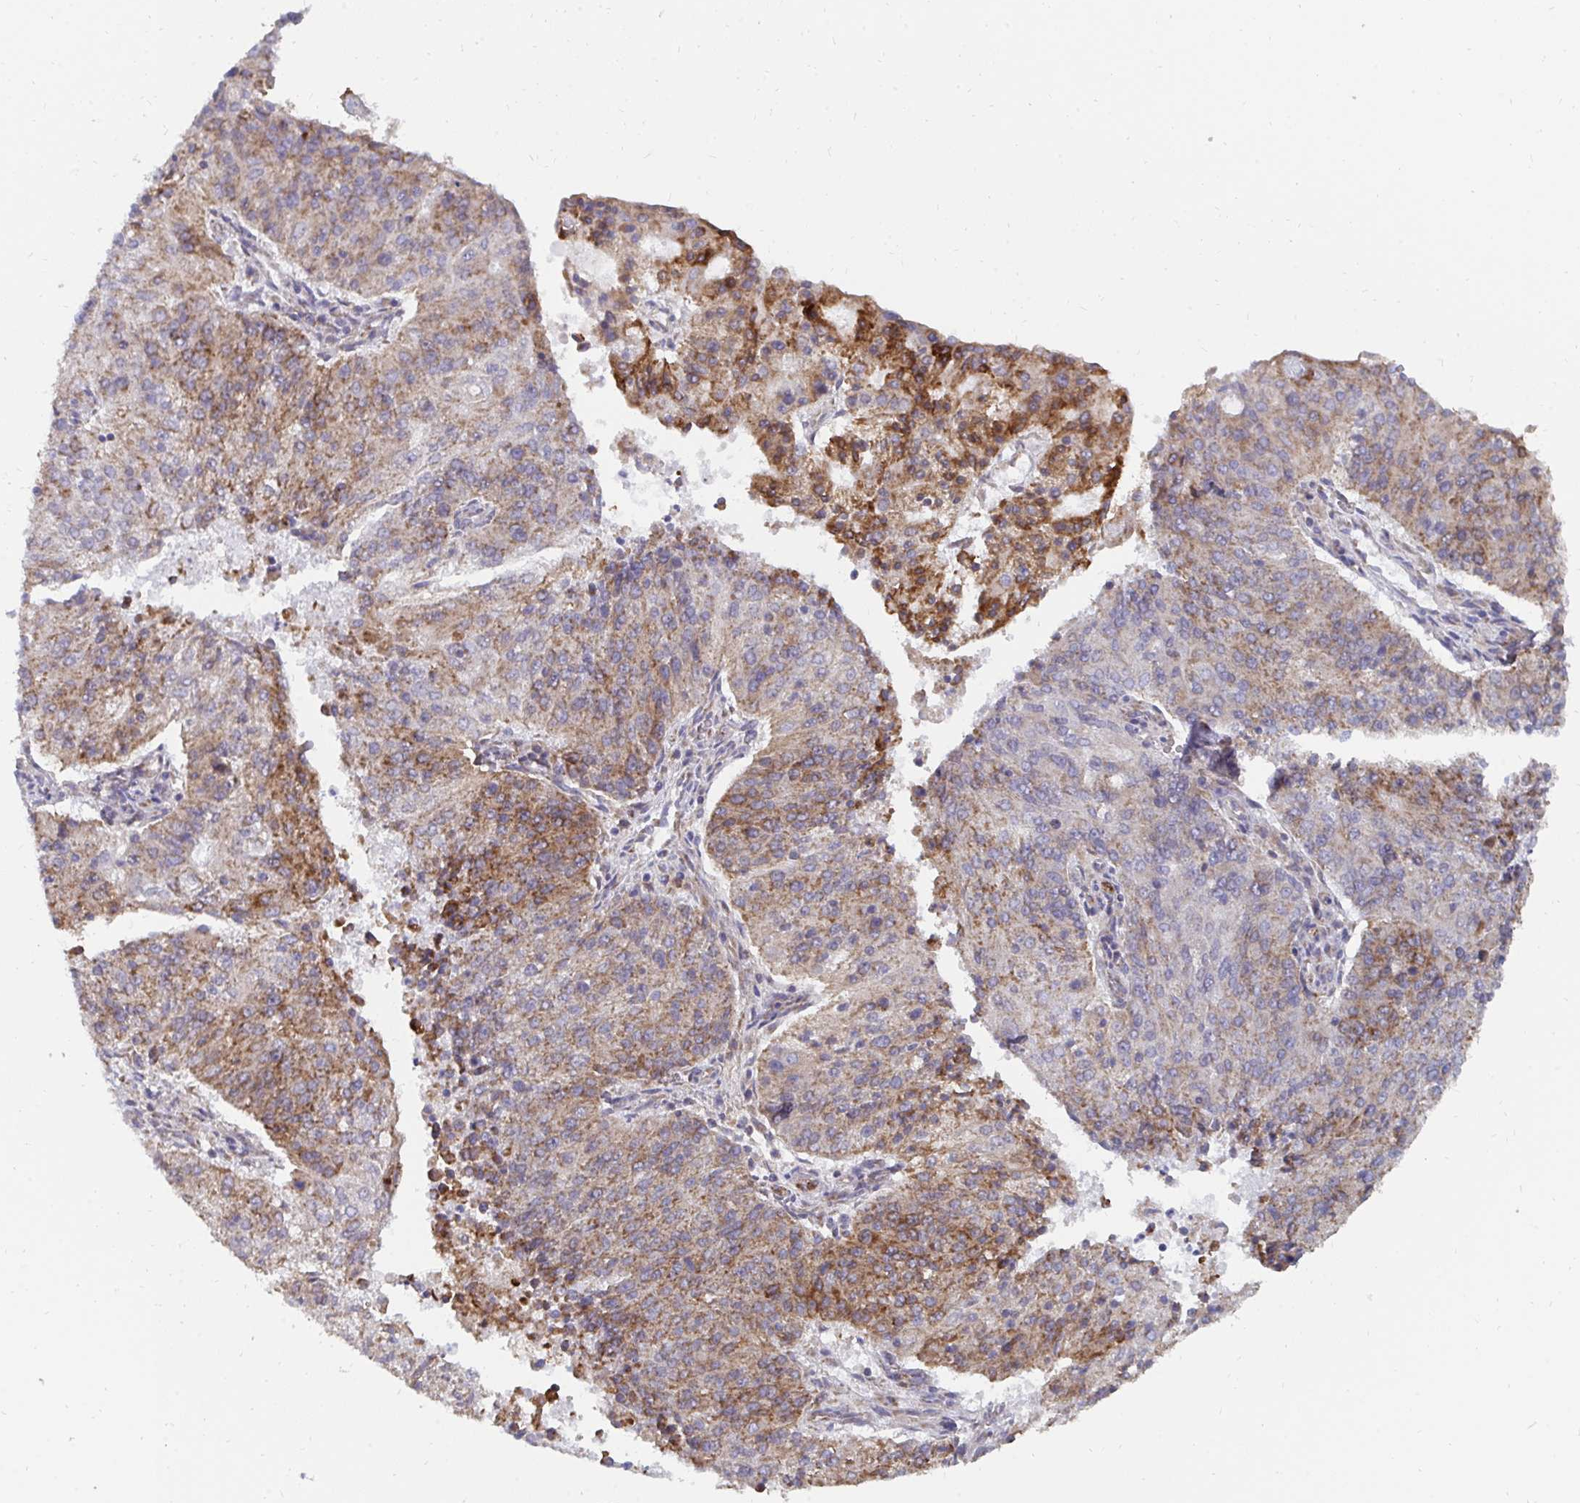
{"staining": {"intensity": "moderate", "quantity": "25%-75%", "location": "cytoplasmic/membranous"}, "tissue": "endometrial cancer", "cell_type": "Tumor cells", "image_type": "cancer", "snomed": [{"axis": "morphology", "description": "Adenocarcinoma, NOS"}, {"axis": "topography", "description": "Endometrium"}], "caption": "Immunohistochemistry photomicrograph of adenocarcinoma (endometrial) stained for a protein (brown), which reveals medium levels of moderate cytoplasmic/membranous staining in about 25%-75% of tumor cells.", "gene": "PC", "patient": {"sex": "female", "age": 82}}